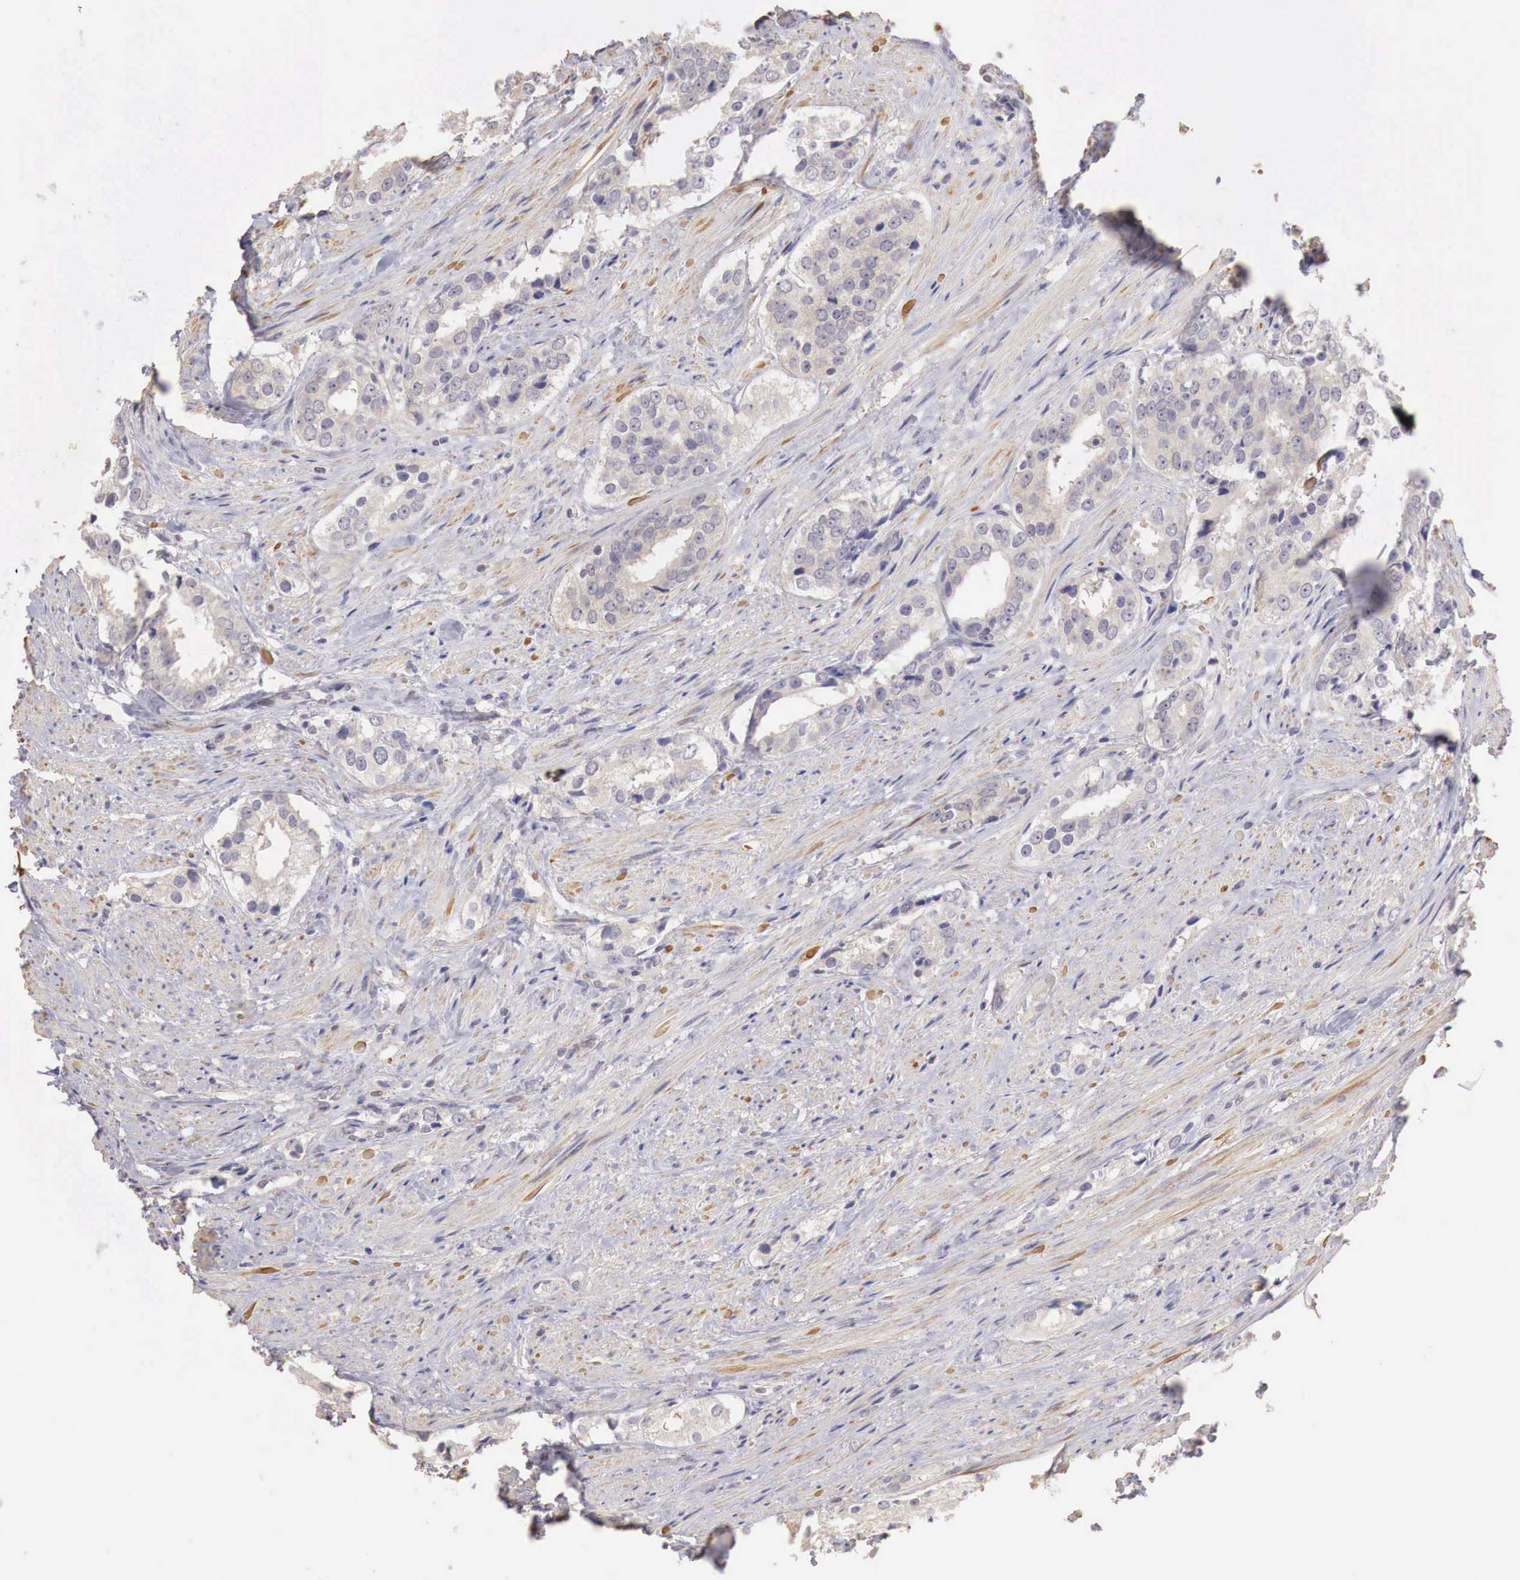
{"staining": {"intensity": "weak", "quantity": "25%-75%", "location": "cytoplasmic/membranous"}, "tissue": "prostate cancer", "cell_type": "Tumor cells", "image_type": "cancer", "snomed": [{"axis": "morphology", "description": "Adenocarcinoma, Medium grade"}, {"axis": "topography", "description": "Prostate"}], "caption": "Adenocarcinoma (medium-grade) (prostate) was stained to show a protein in brown. There is low levels of weak cytoplasmic/membranous staining in about 25%-75% of tumor cells.", "gene": "TBC1D9", "patient": {"sex": "male", "age": 73}}